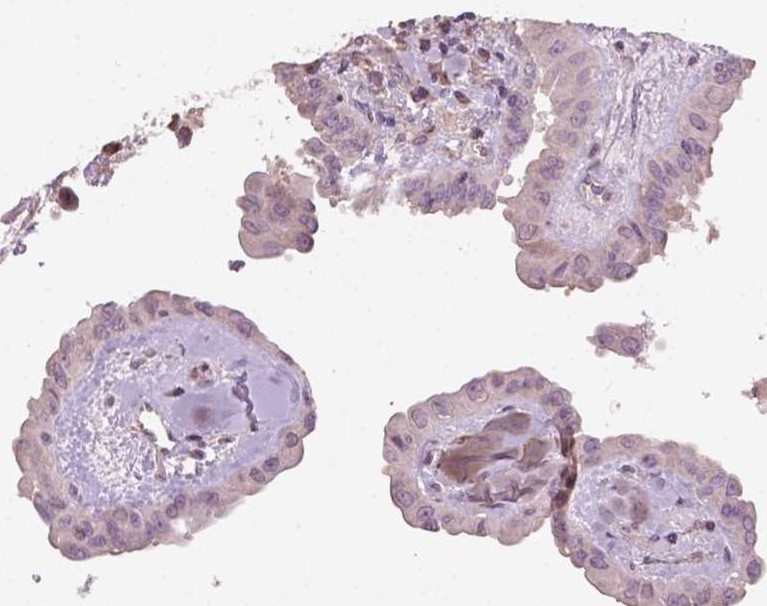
{"staining": {"intensity": "negative", "quantity": "none", "location": "none"}, "tissue": "thyroid cancer", "cell_type": "Tumor cells", "image_type": "cancer", "snomed": [{"axis": "morphology", "description": "Papillary adenocarcinoma, NOS"}, {"axis": "topography", "description": "Thyroid gland"}], "caption": "Immunohistochemistry of thyroid papillary adenocarcinoma exhibits no staining in tumor cells. Brightfield microscopy of IHC stained with DAB (brown) and hematoxylin (blue), captured at high magnification.", "gene": "NDUFA10", "patient": {"sex": "female", "age": 37}}